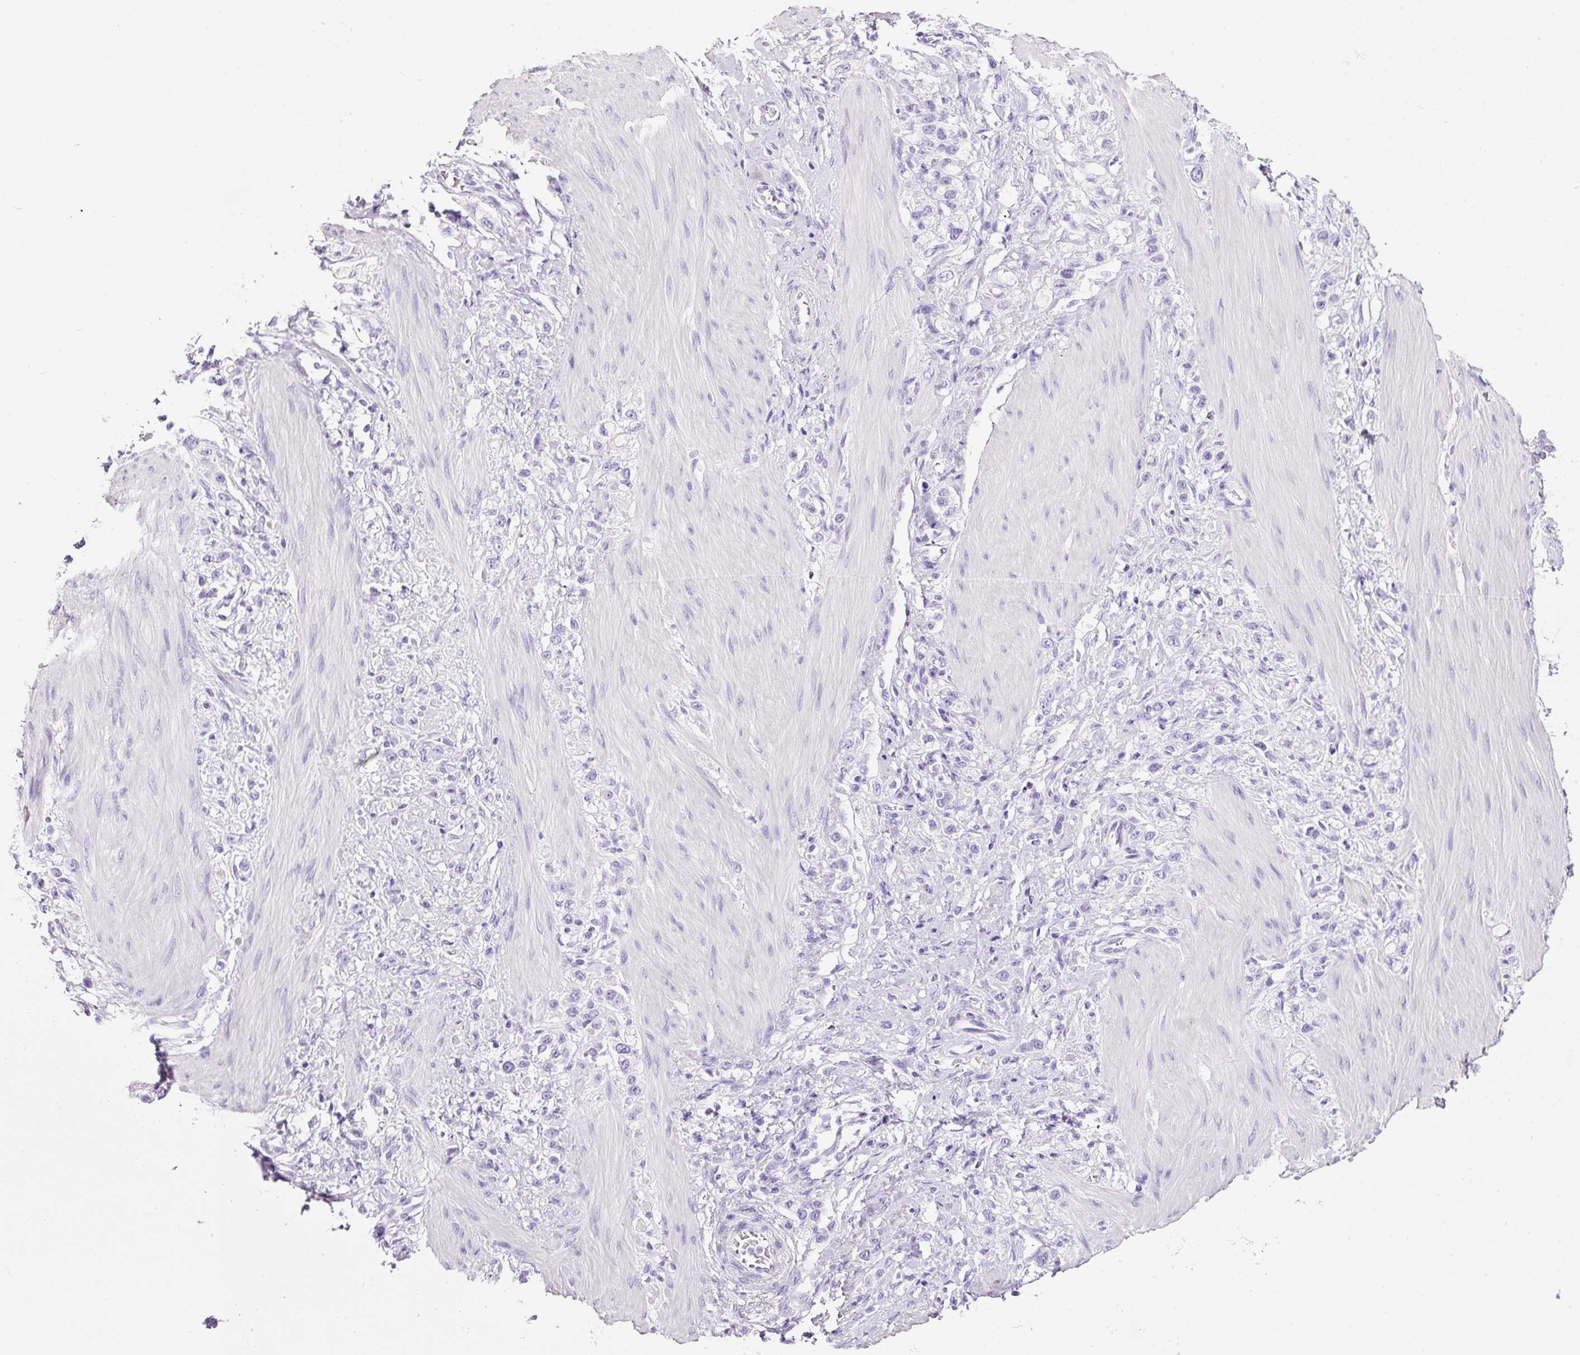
{"staining": {"intensity": "negative", "quantity": "none", "location": "none"}, "tissue": "stomach cancer", "cell_type": "Tumor cells", "image_type": "cancer", "snomed": [{"axis": "morphology", "description": "Adenocarcinoma, NOS"}, {"axis": "topography", "description": "Stomach"}], "caption": "Adenocarcinoma (stomach) was stained to show a protein in brown. There is no significant positivity in tumor cells. Brightfield microscopy of IHC stained with DAB (3,3'-diaminobenzidine) (brown) and hematoxylin (blue), captured at high magnification.", "gene": "BSND", "patient": {"sex": "female", "age": 65}}